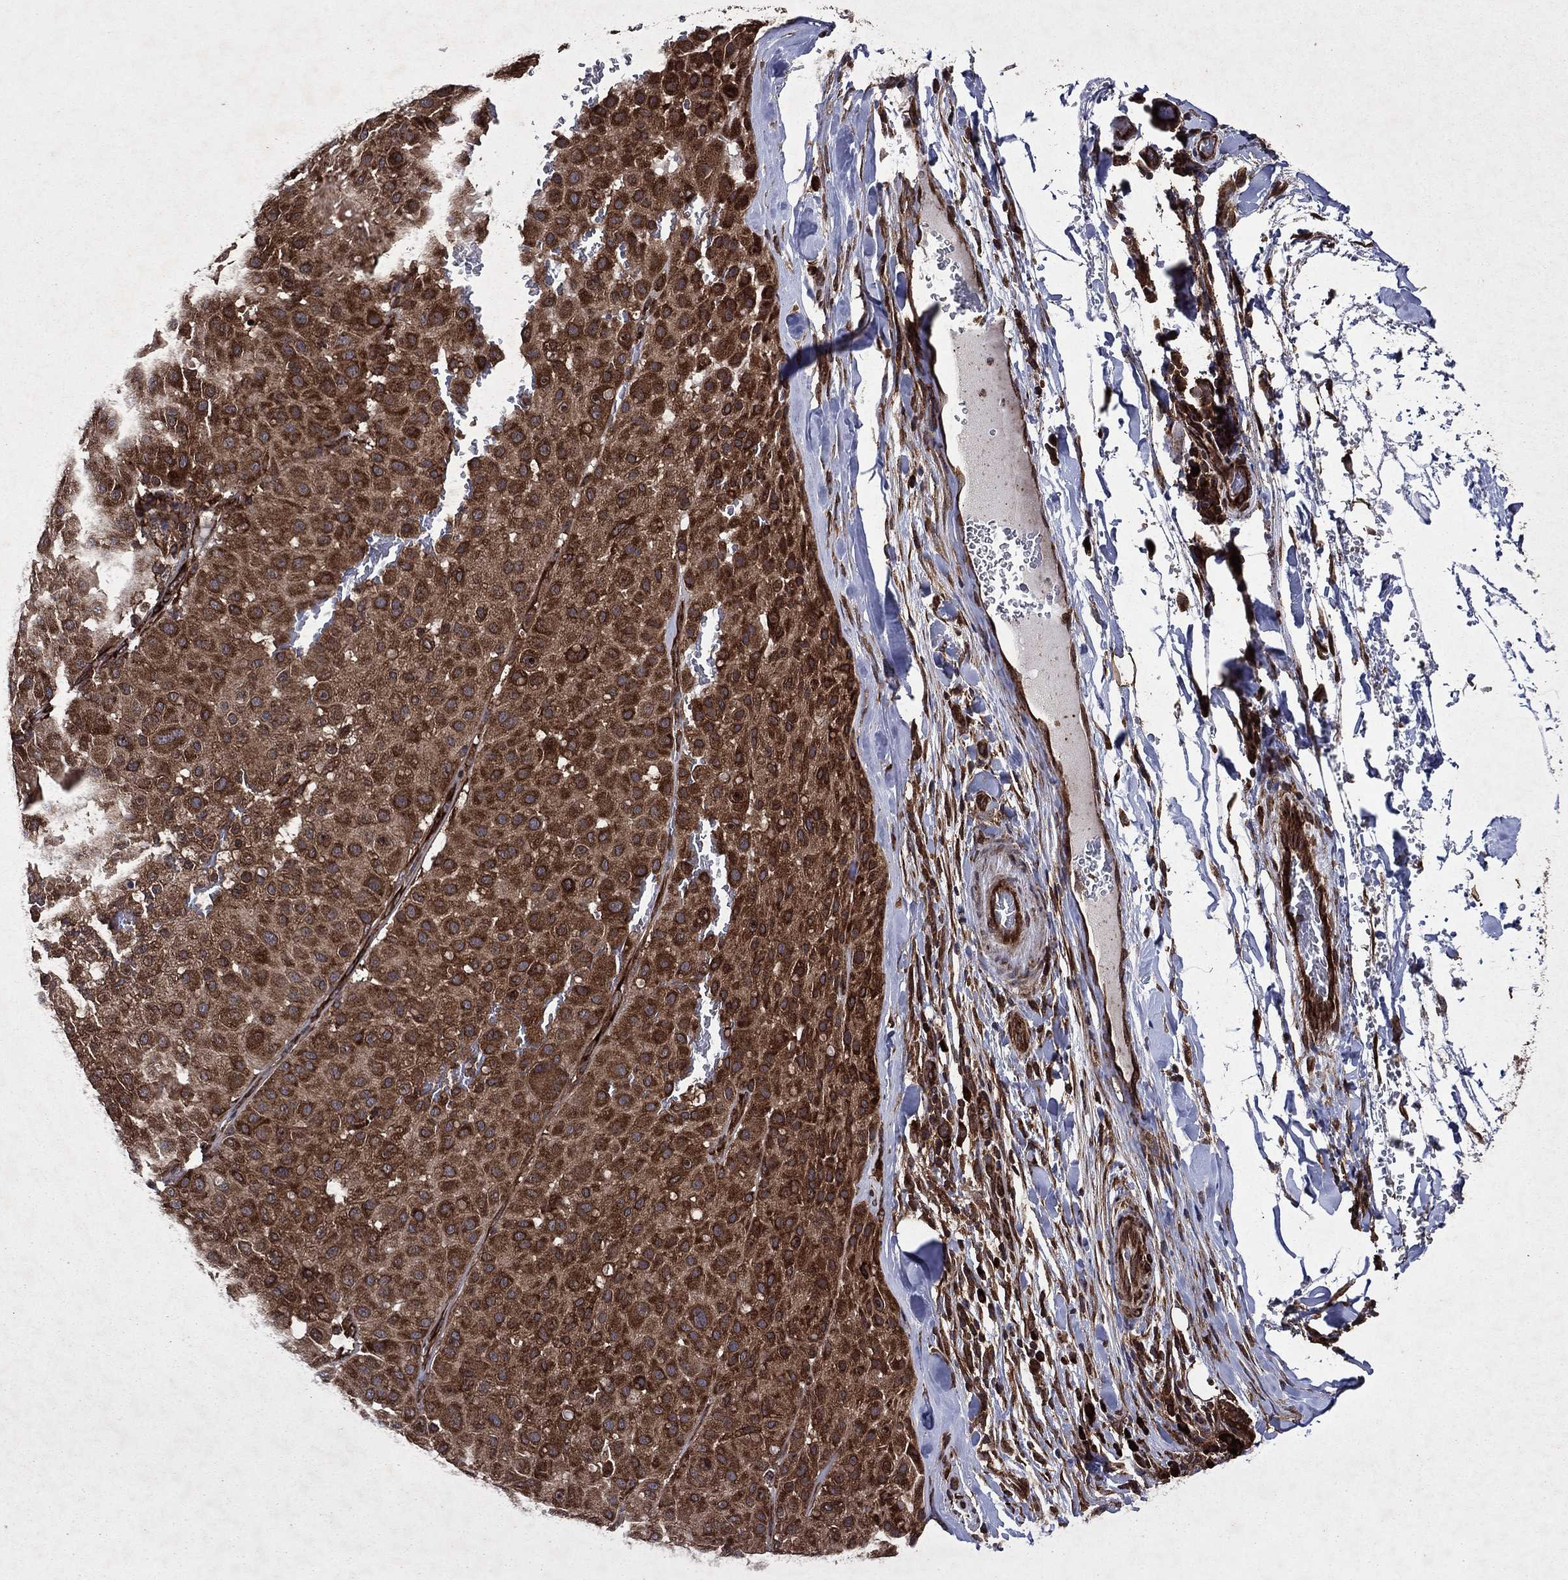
{"staining": {"intensity": "strong", "quantity": ">75%", "location": "cytoplasmic/membranous"}, "tissue": "melanoma", "cell_type": "Tumor cells", "image_type": "cancer", "snomed": [{"axis": "morphology", "description": "Malignant melanoma, Metastatic site"}, {"axis": "topography", "description": "Smooth muscle"}], "caption": "Protein analysis of melanoma tissue shows strong cytoplasmic/membranous staining in about >75% of tumor cells.", "gene": "EIF2B4", "patient": {"sex": "male", "age": 41}}